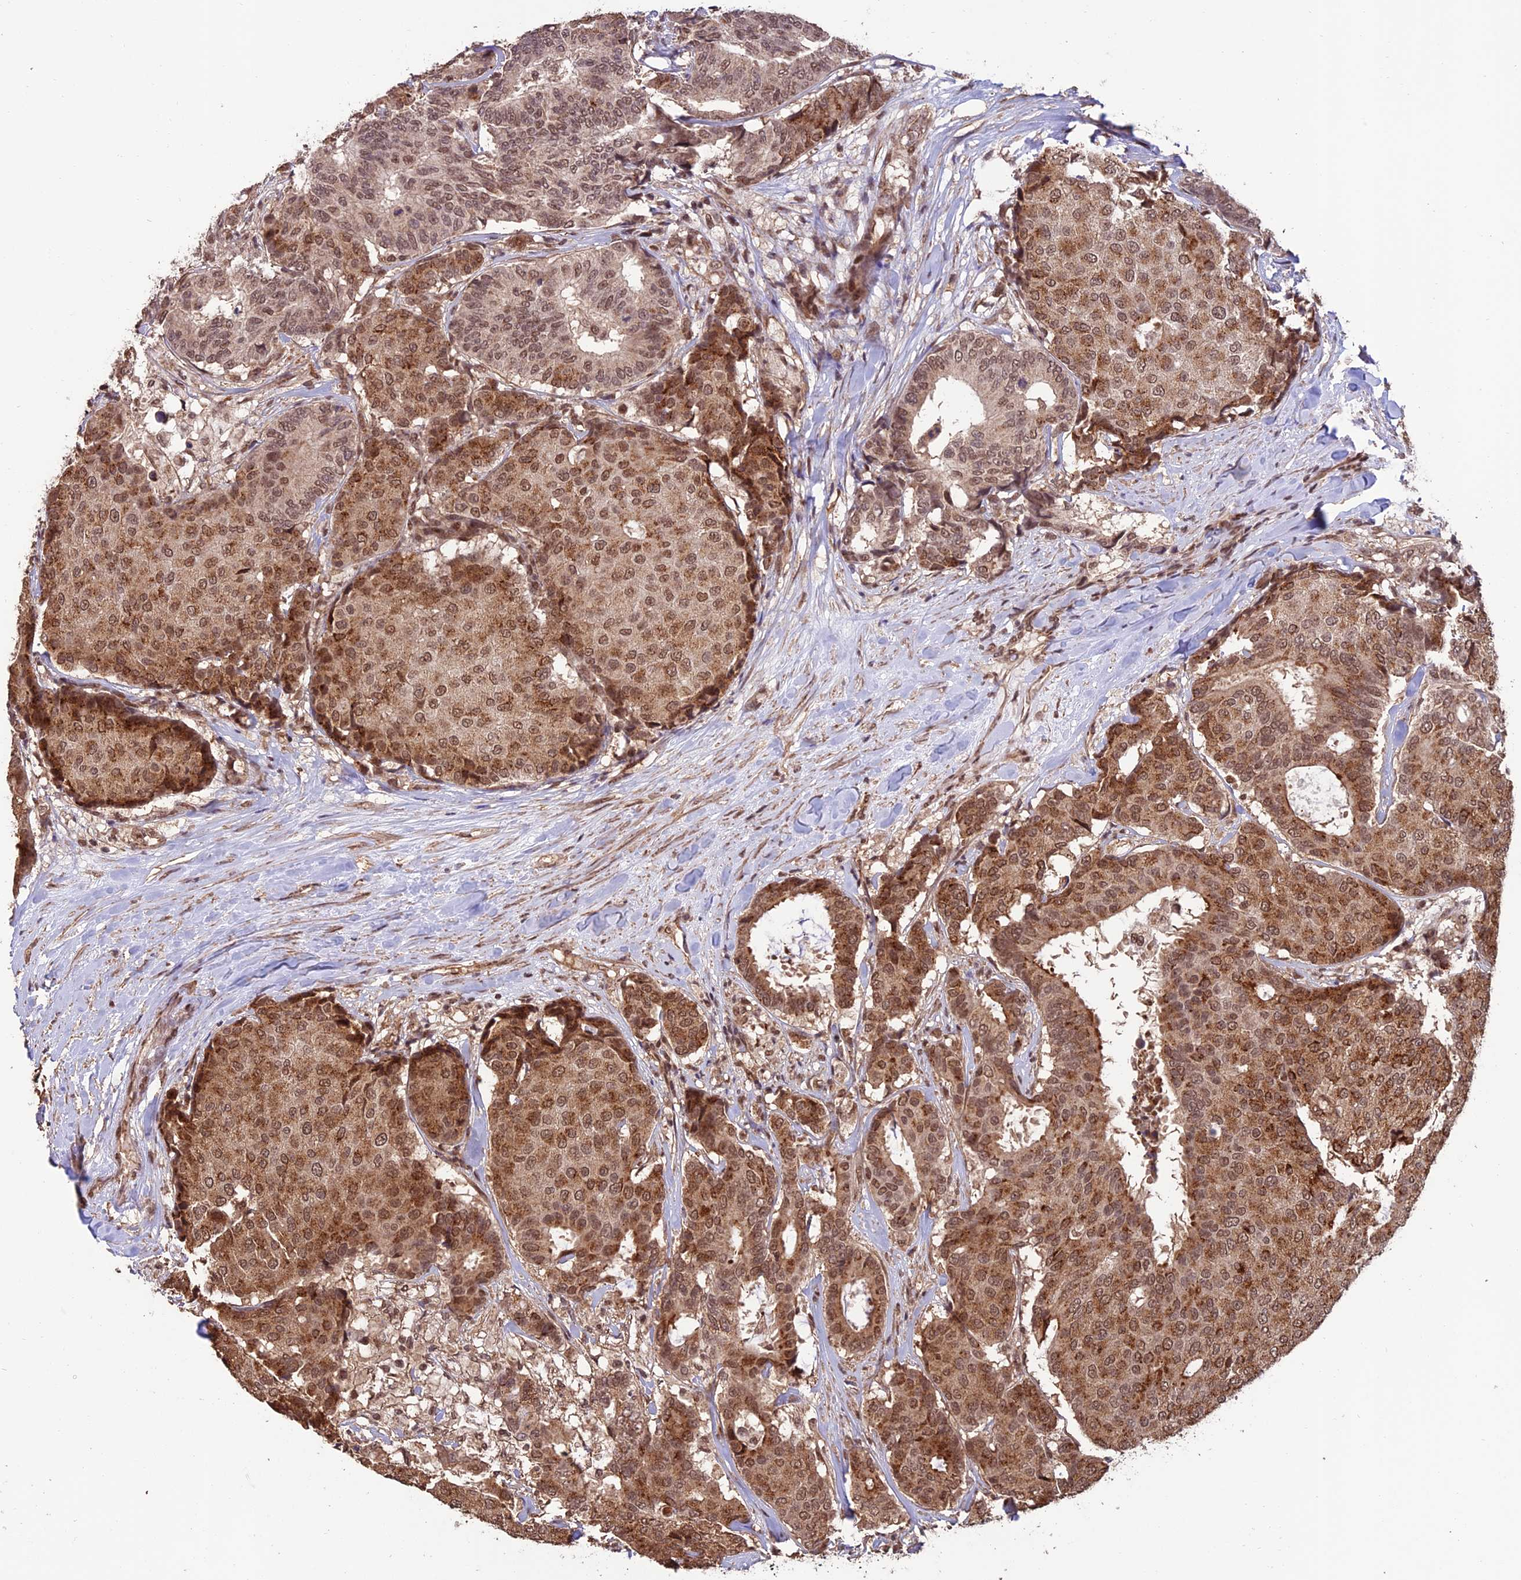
{"staining": {"intensity": "moderate", "quantity": ">75%", "location": "cytoplasmic/membranous,nuclear"}, "tissue": "breast cancer", "cell_type": "Tumor cells", "image_type": "cancer", "snomed": [{"axis": "morphology", "description": "Duct carcinoma"}, {"axis": "topography", "description": "Breast"}], "caption": "Breast invasive ductal carcinoma tissue displays moderate cytoplasmic/membranous and nuclear staining in about >75% of tumor cells", "gene": "CABIN1", "patient": {"sex": "female", "age": 75}}